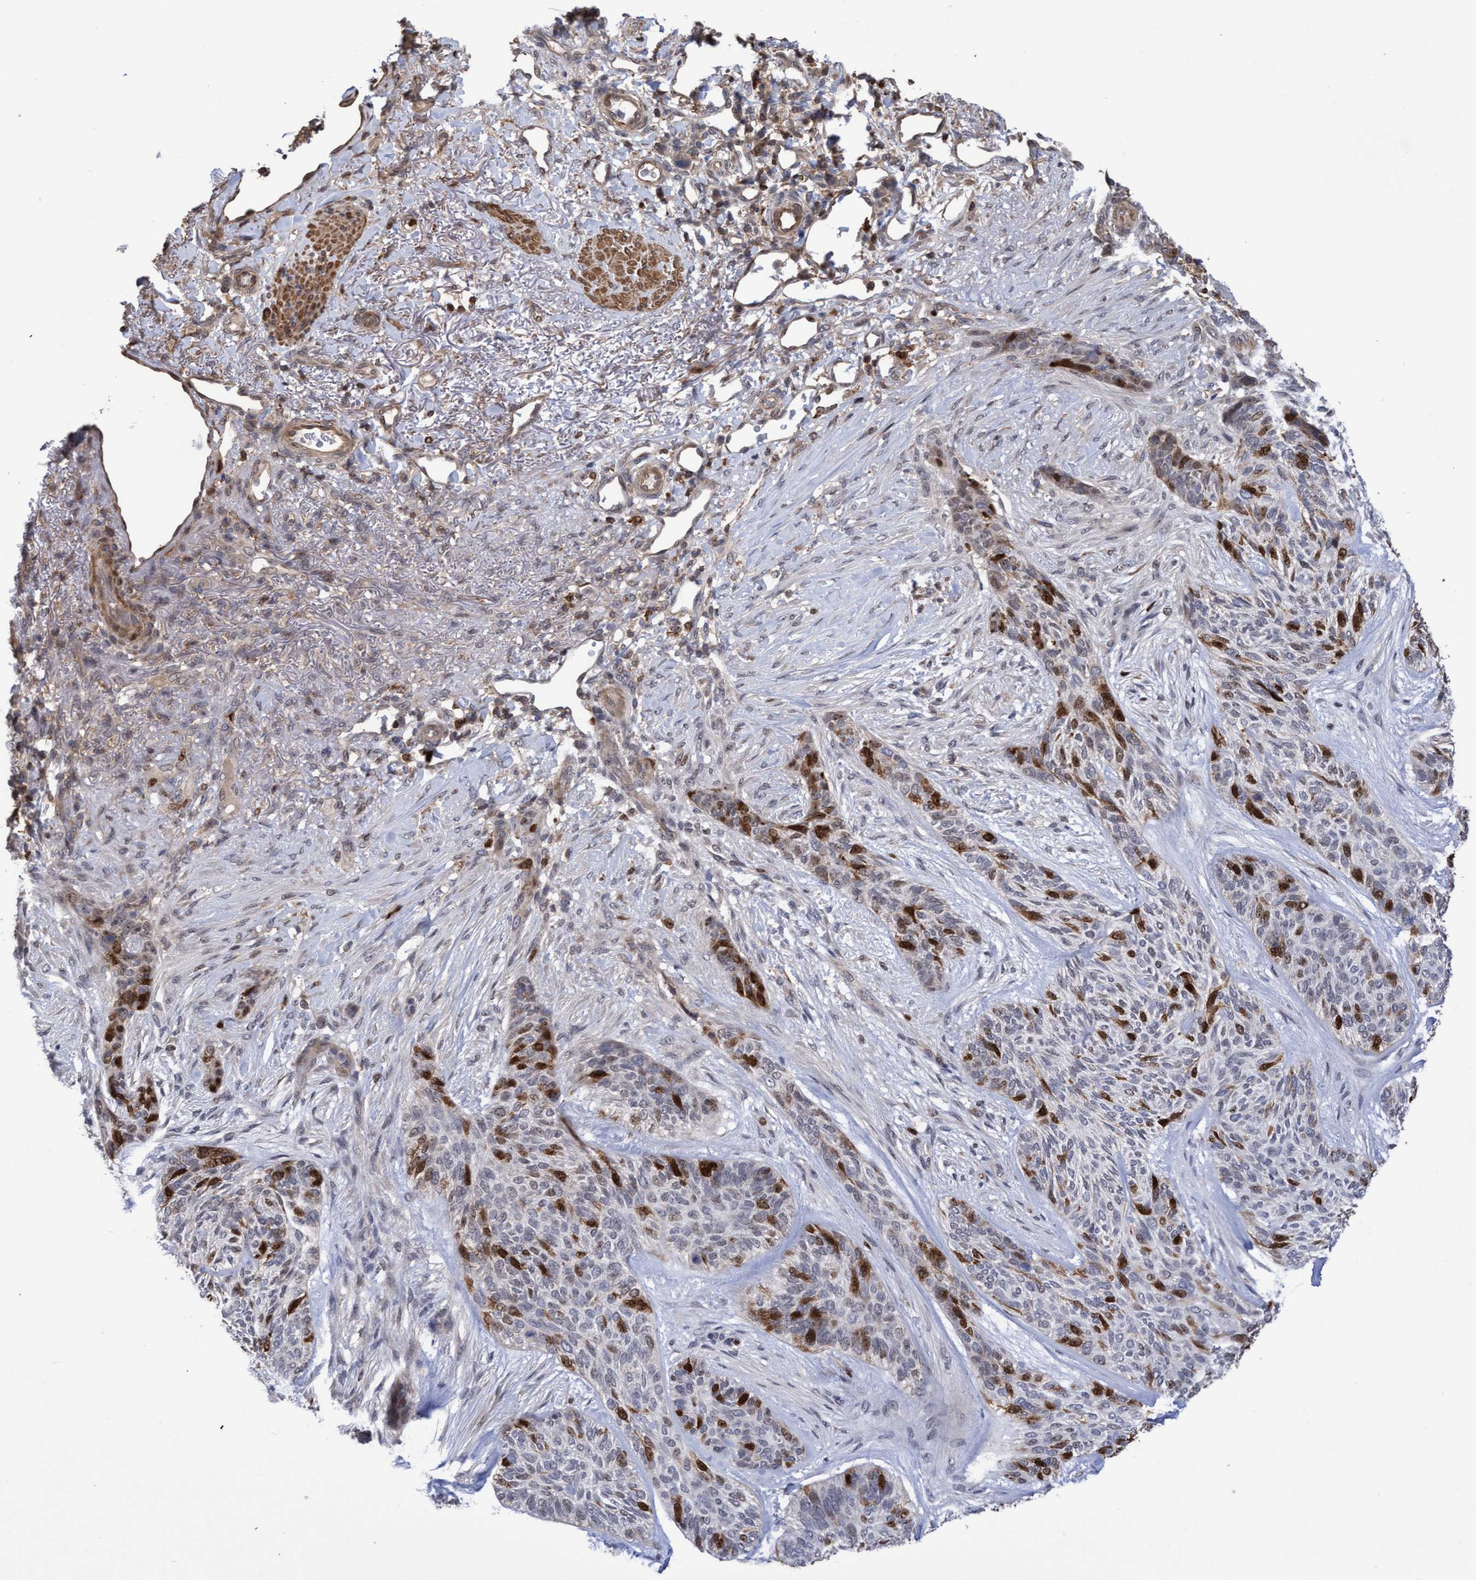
{"staining": {"intensity": "strong", "quantity": "25%-75%", "location": "nuclear"}, "tissue": "skin cancer", "cell_type": "Tumor cells", "image_type": "cancer", "snomed": [{"axis": "morphology", "description": "Basal cell carcinoma"}, {"axis": "topography", "description": "Skin"}], "caption": "This is an image of immunohistochemistry (IHC) staining of skin cancer, which shows strong expression in the nuclear of tumor cells.", "gene": "SLBP", "patient": {"sex": "male", "age": 55}}